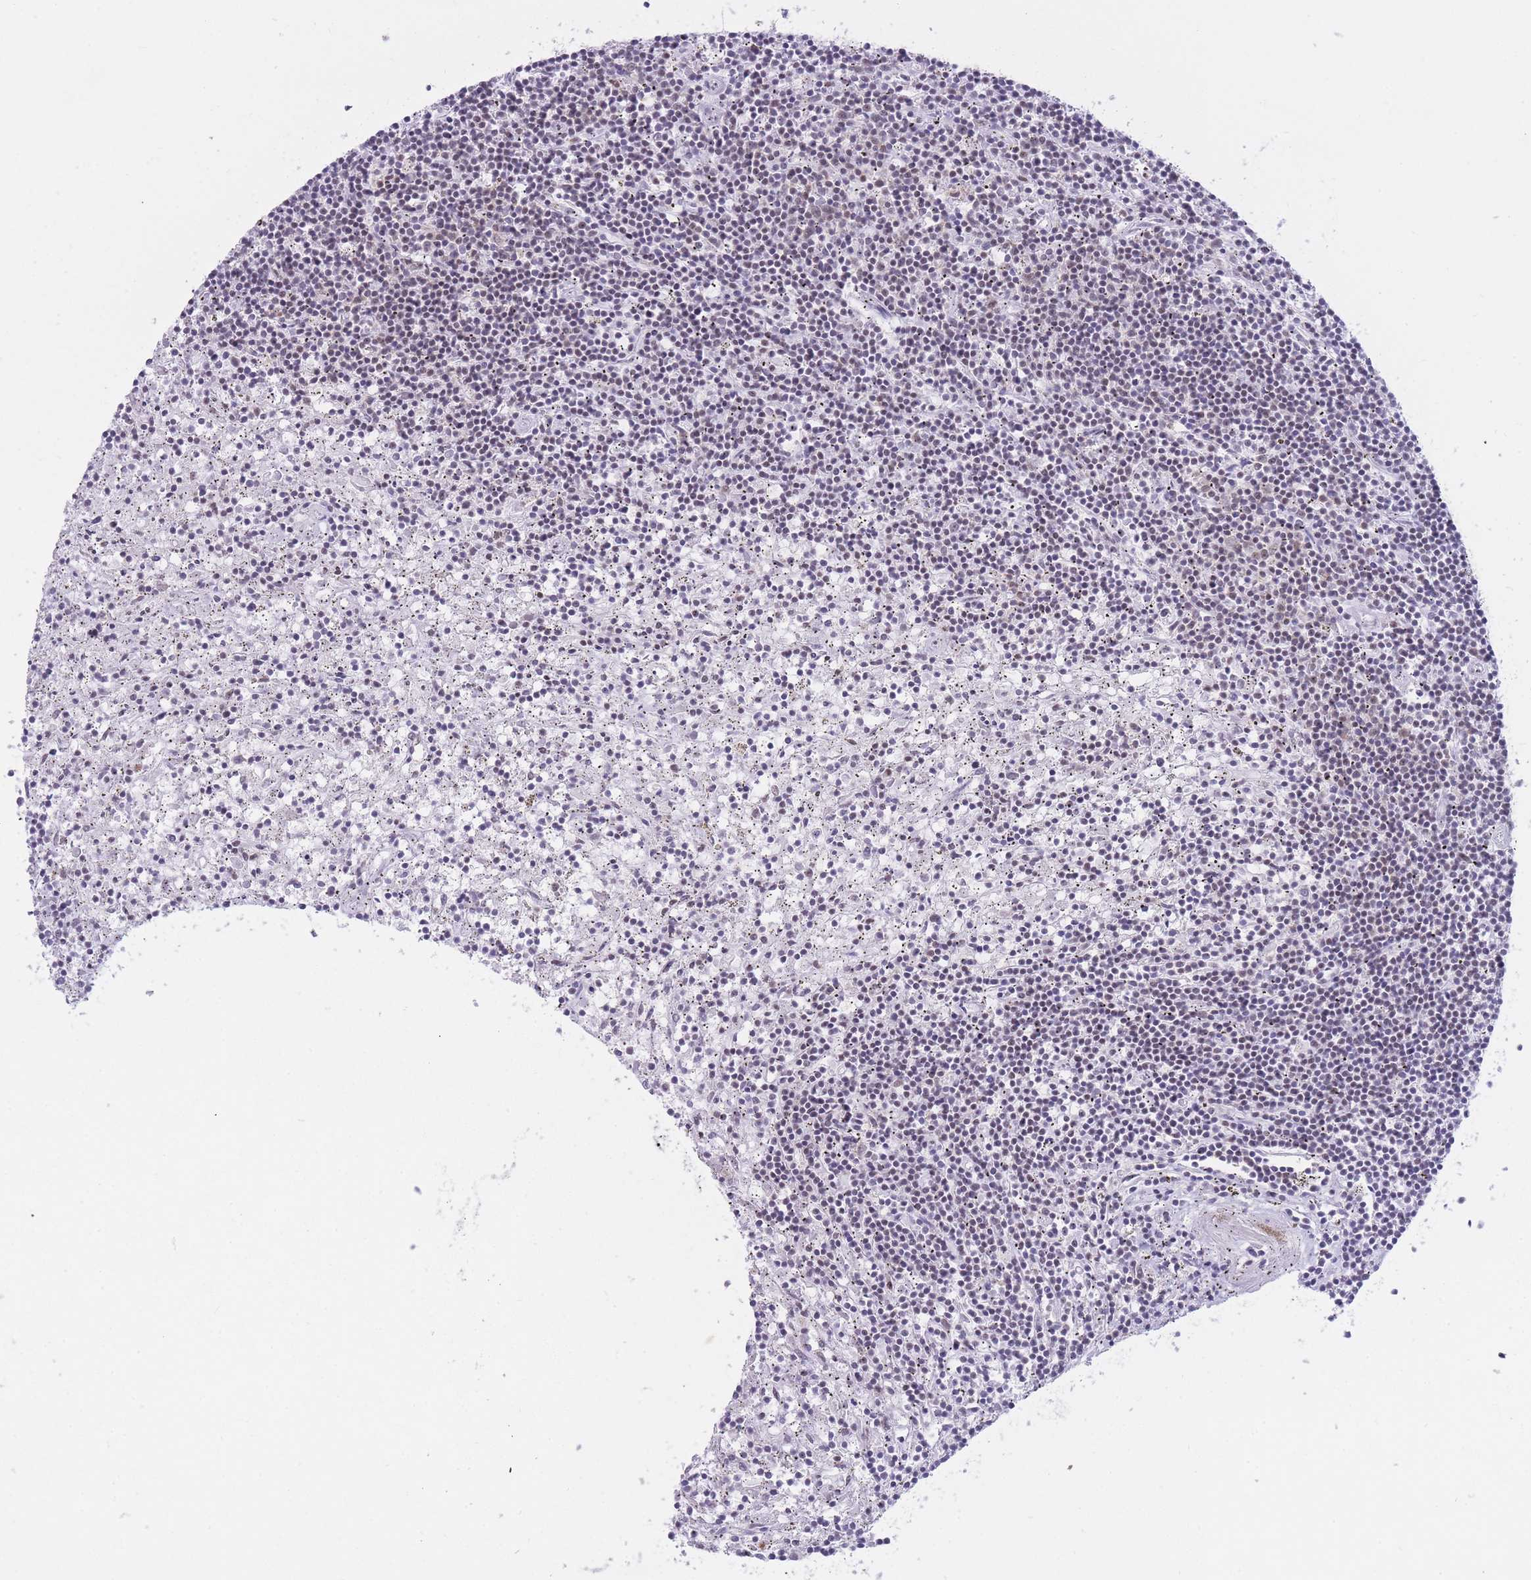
{"staining": {"intensity": "negative", "quantity": "none", "location": "none"}, "tissue": "lymphoma", "cell_type": "Tumor cells", "image_type": "cancer", "snomed": [{"axis": "morphology", "description": "Malignant lymphoma, non-Hodgkin's type, Low grade"}, {"axis": "topography", "description": "Spleen"}], "caption": "Immunohistochemistry (IHC) photomicrograph of human lymphoma stained for a protein (brown), which exhibits no expression in tumor cells.", "gene": "HNRNPUL1", "patient": {"sex": "male", "age": 76}}